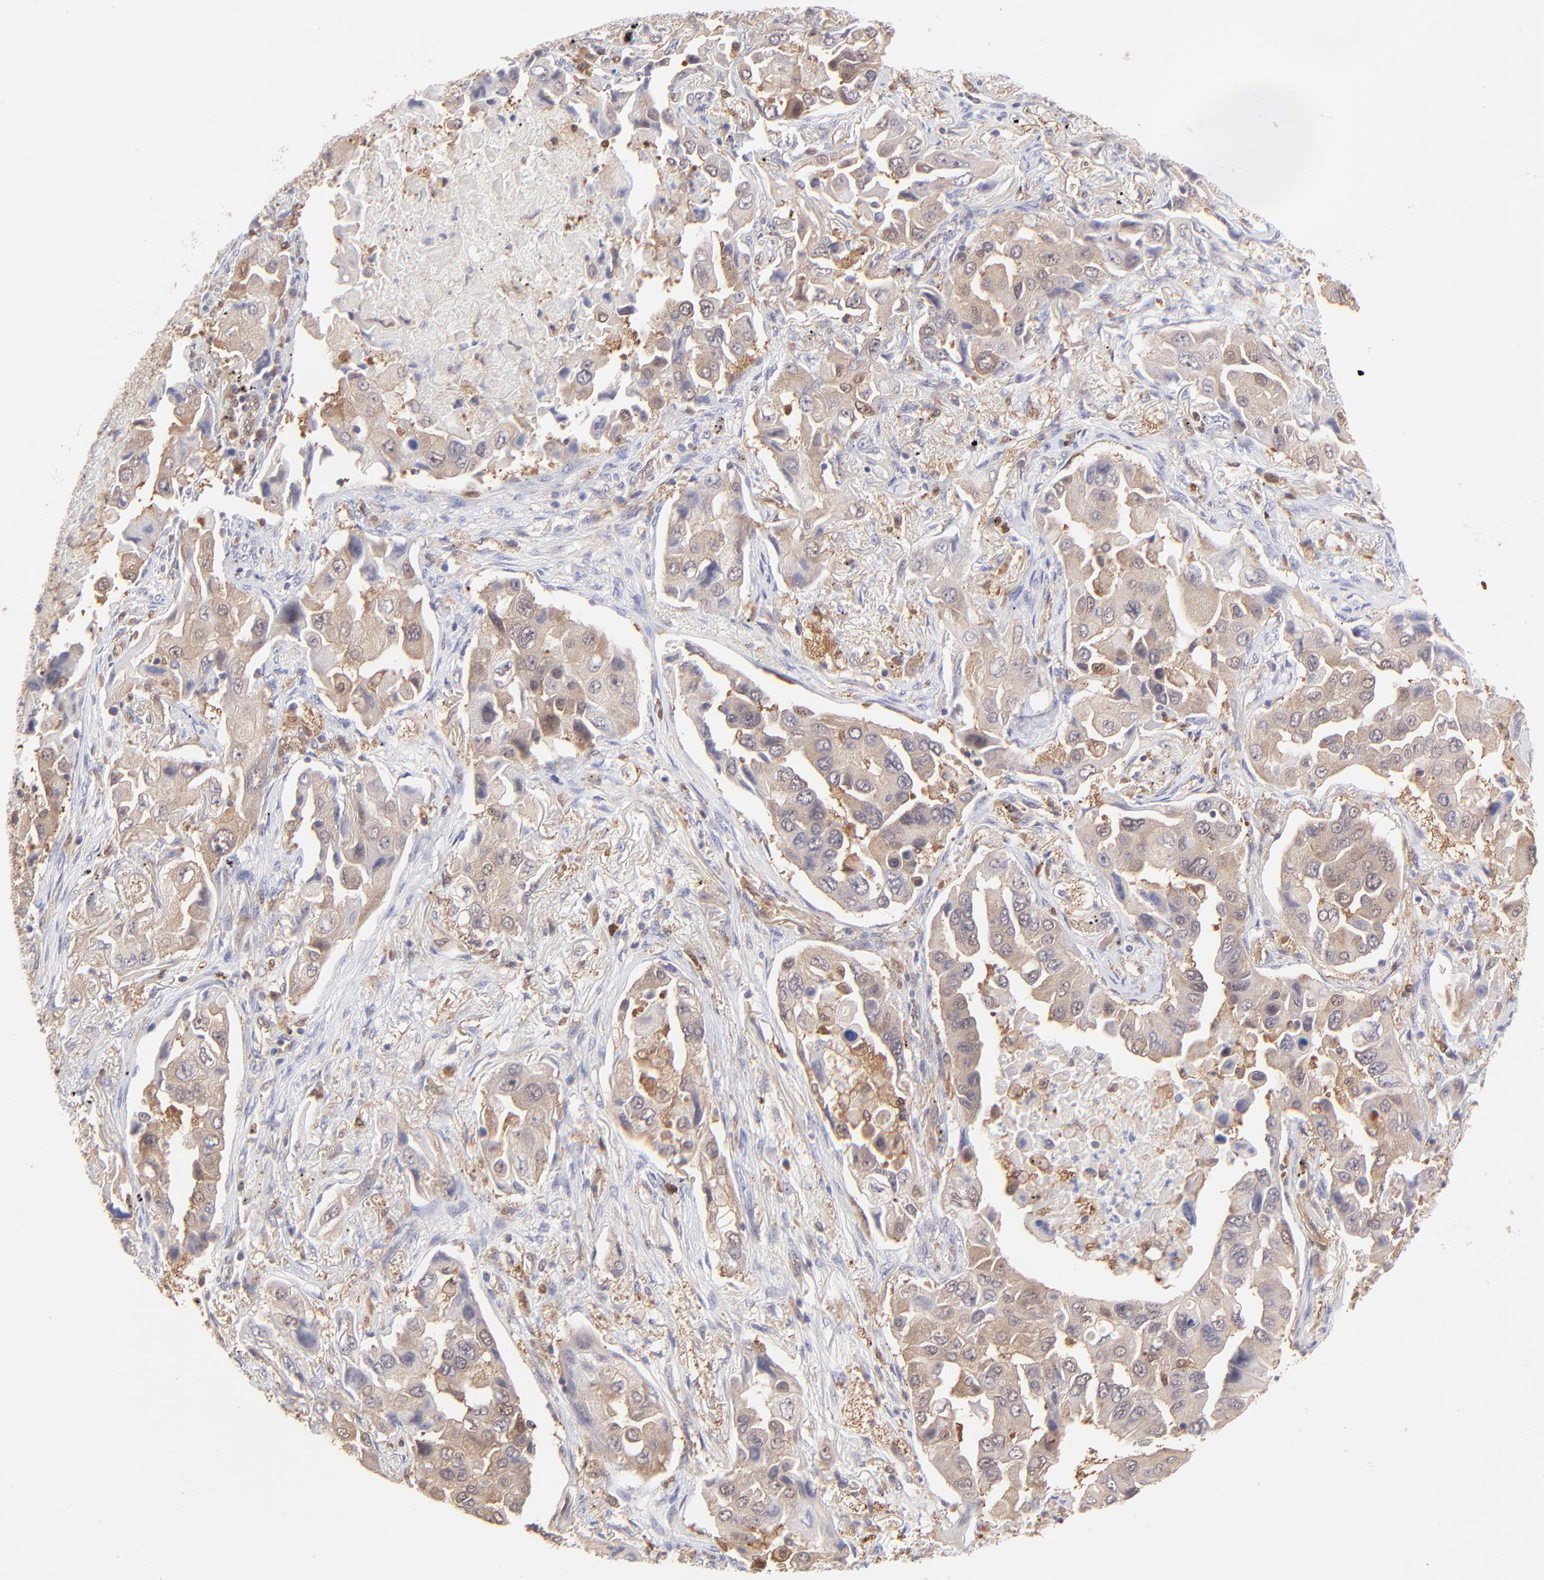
{"staining": {"intensity": "weak", "quantity": ">75%", "location": "cytoplasmic/membranous"}, "tissue": "lung cancer", "cell_type": "Tumor cells", "image_type": "cancer", "snomed": [{"axis": "morphology", "description": "Adenocarcinoma, NOS"}, {"axis": "topography", "description": "Lung"}], "caption": "This image exhibits adenocarcinoma (lung) stained with IHC to label a protein in brown. The cytoplasmic/membranous of tumor cells show weak positivity for the protein. Nuclei are counter-stained blue.", "gene": "HYAL1", "patient": {"sex": "female", "age": 65}}